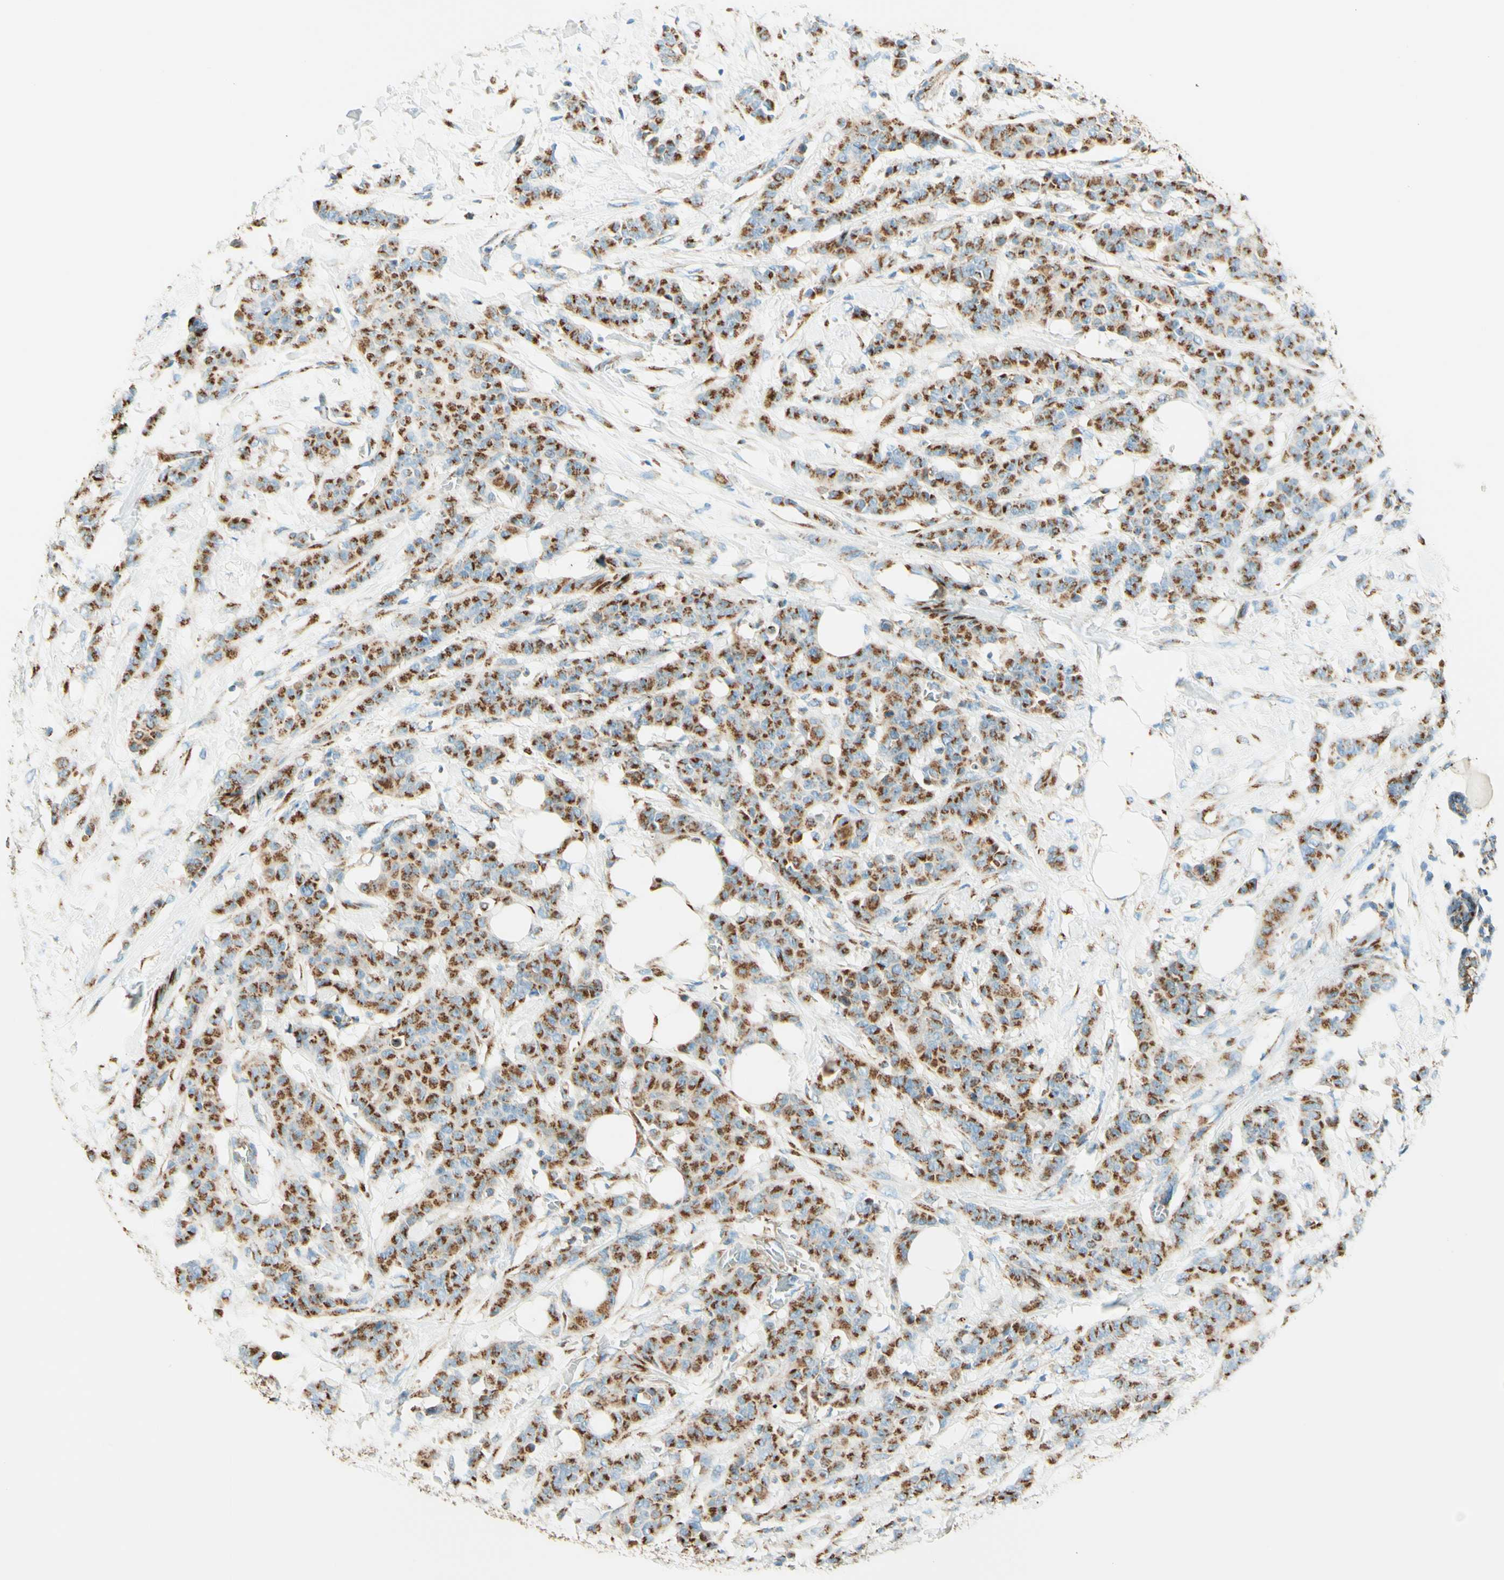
{"staining": {"intensity": "moderate", "quantity": ">75%", "location": "cytoplasmic/membranous"}, "tissue": "breast cancer", "cell_type": "Tumor cells", "image_type": "cancer", "snomed": [{"axis": "morphology", "description": "Normal tissue, NOS"}, {"axis": "morphology", "description": "Duct carcinoma"}, {"axis": "topography", "description": "Breast"}], "caption": "There is medium levels of moderate cytoplasmic/membranous expression in tumor cells of breast intraductal carcinoma, as demonstrated by immunohistochemical staining (brown color).", "gene": "GOLGB1", "patient": {"sex": "female", "age": 40}}